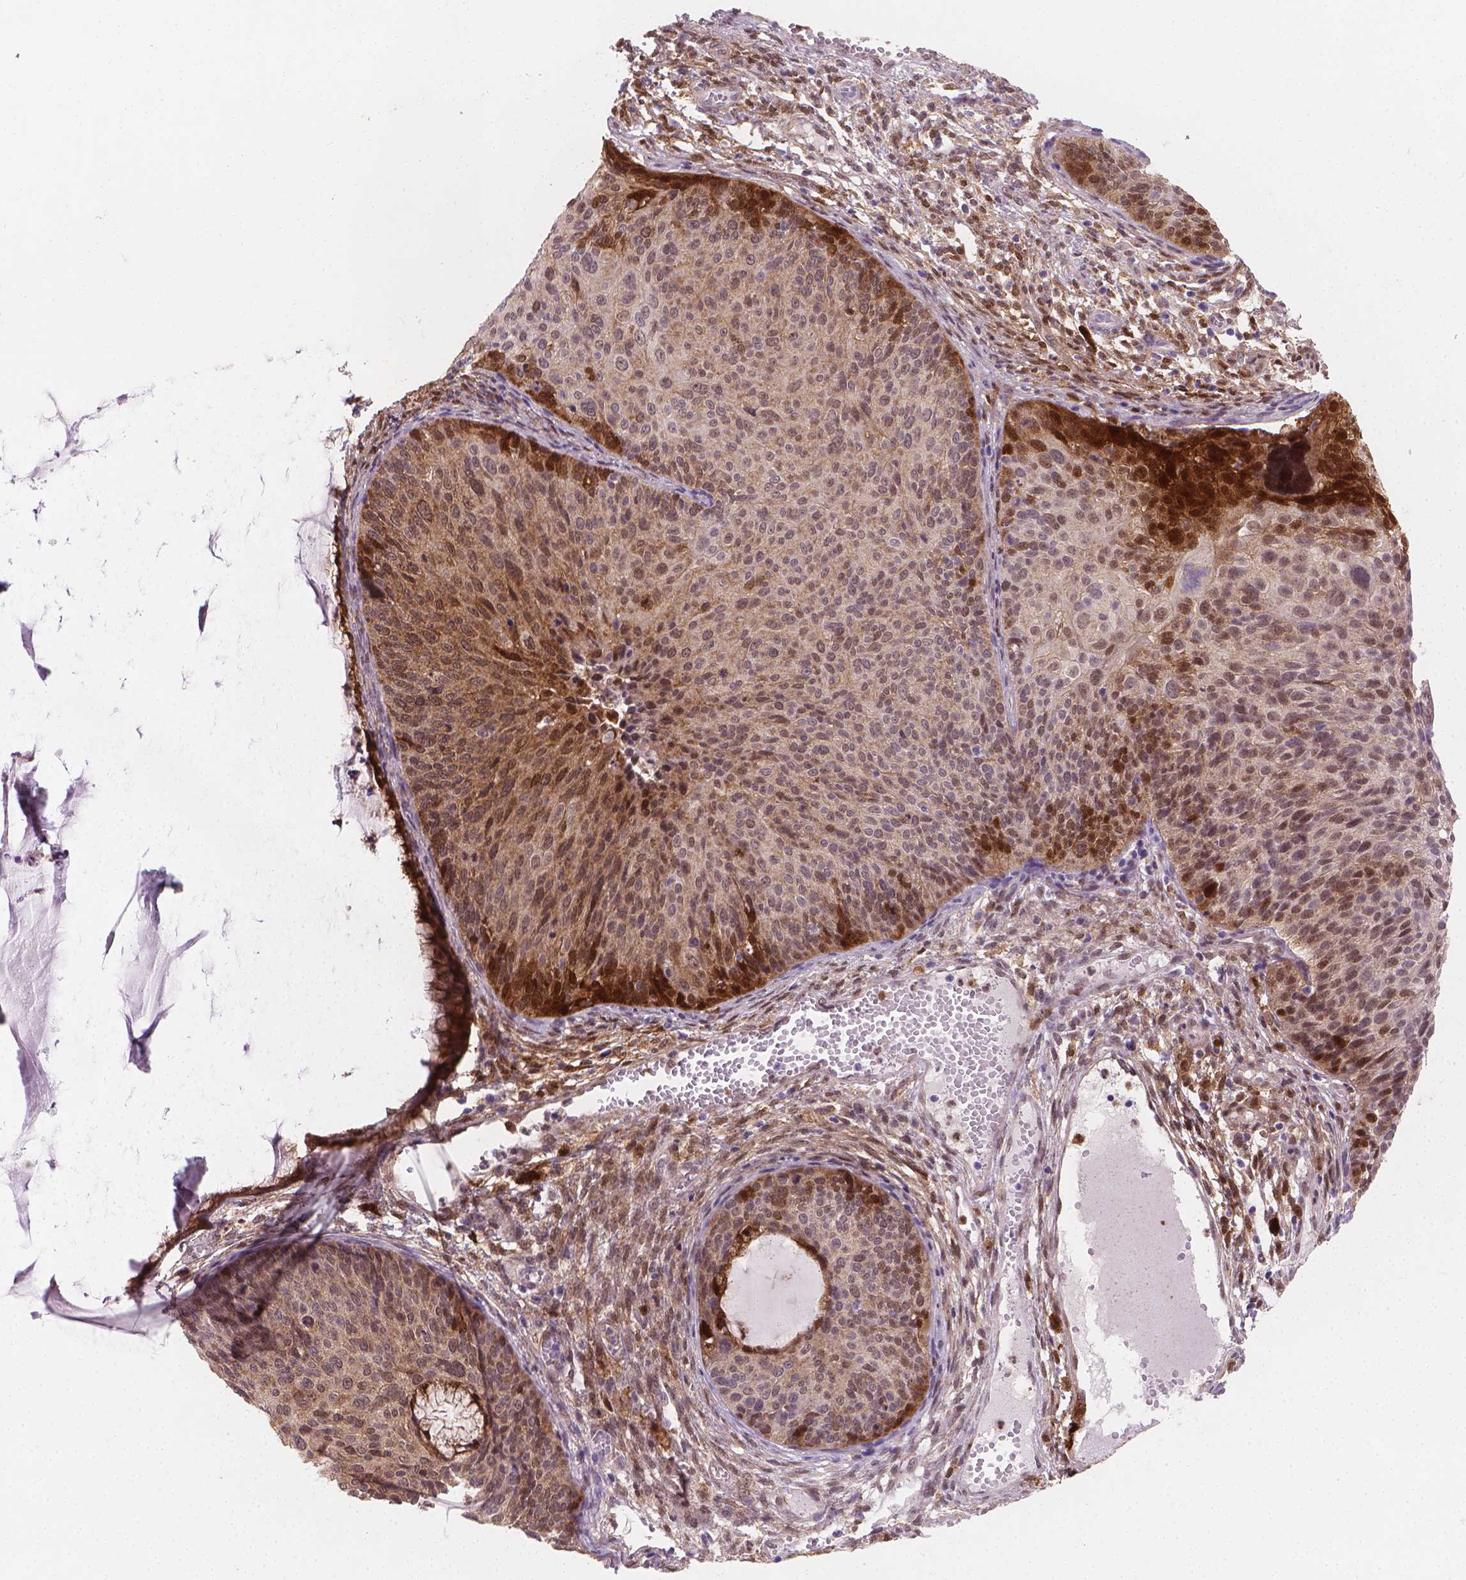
{"staining": {"intensity": "strong", "quantity": "25%-75%", "location": "cytoplasmic/membranous,nuclear"}, "tissue": "cervical cancer", "cell_type": "Tumor cells", "image_type": "cancer", "snomed": [{"axis": "morphology", "description": "Squamous cell carcinoma, NOS"}, {"axis": "topography", "description": "Cervix"}], "caption": "Immunohistochemical staining of cervical squamous cell carcinoma shows strong cytoplasmic/membranous and nuclear protein positivity in approximately 25%-75% of tumor cells. (DAB IHC with brightfield microscopy, high magnification).", "gene": "TNFAIP2", "patient": {"sex": "female", "age": 36}}